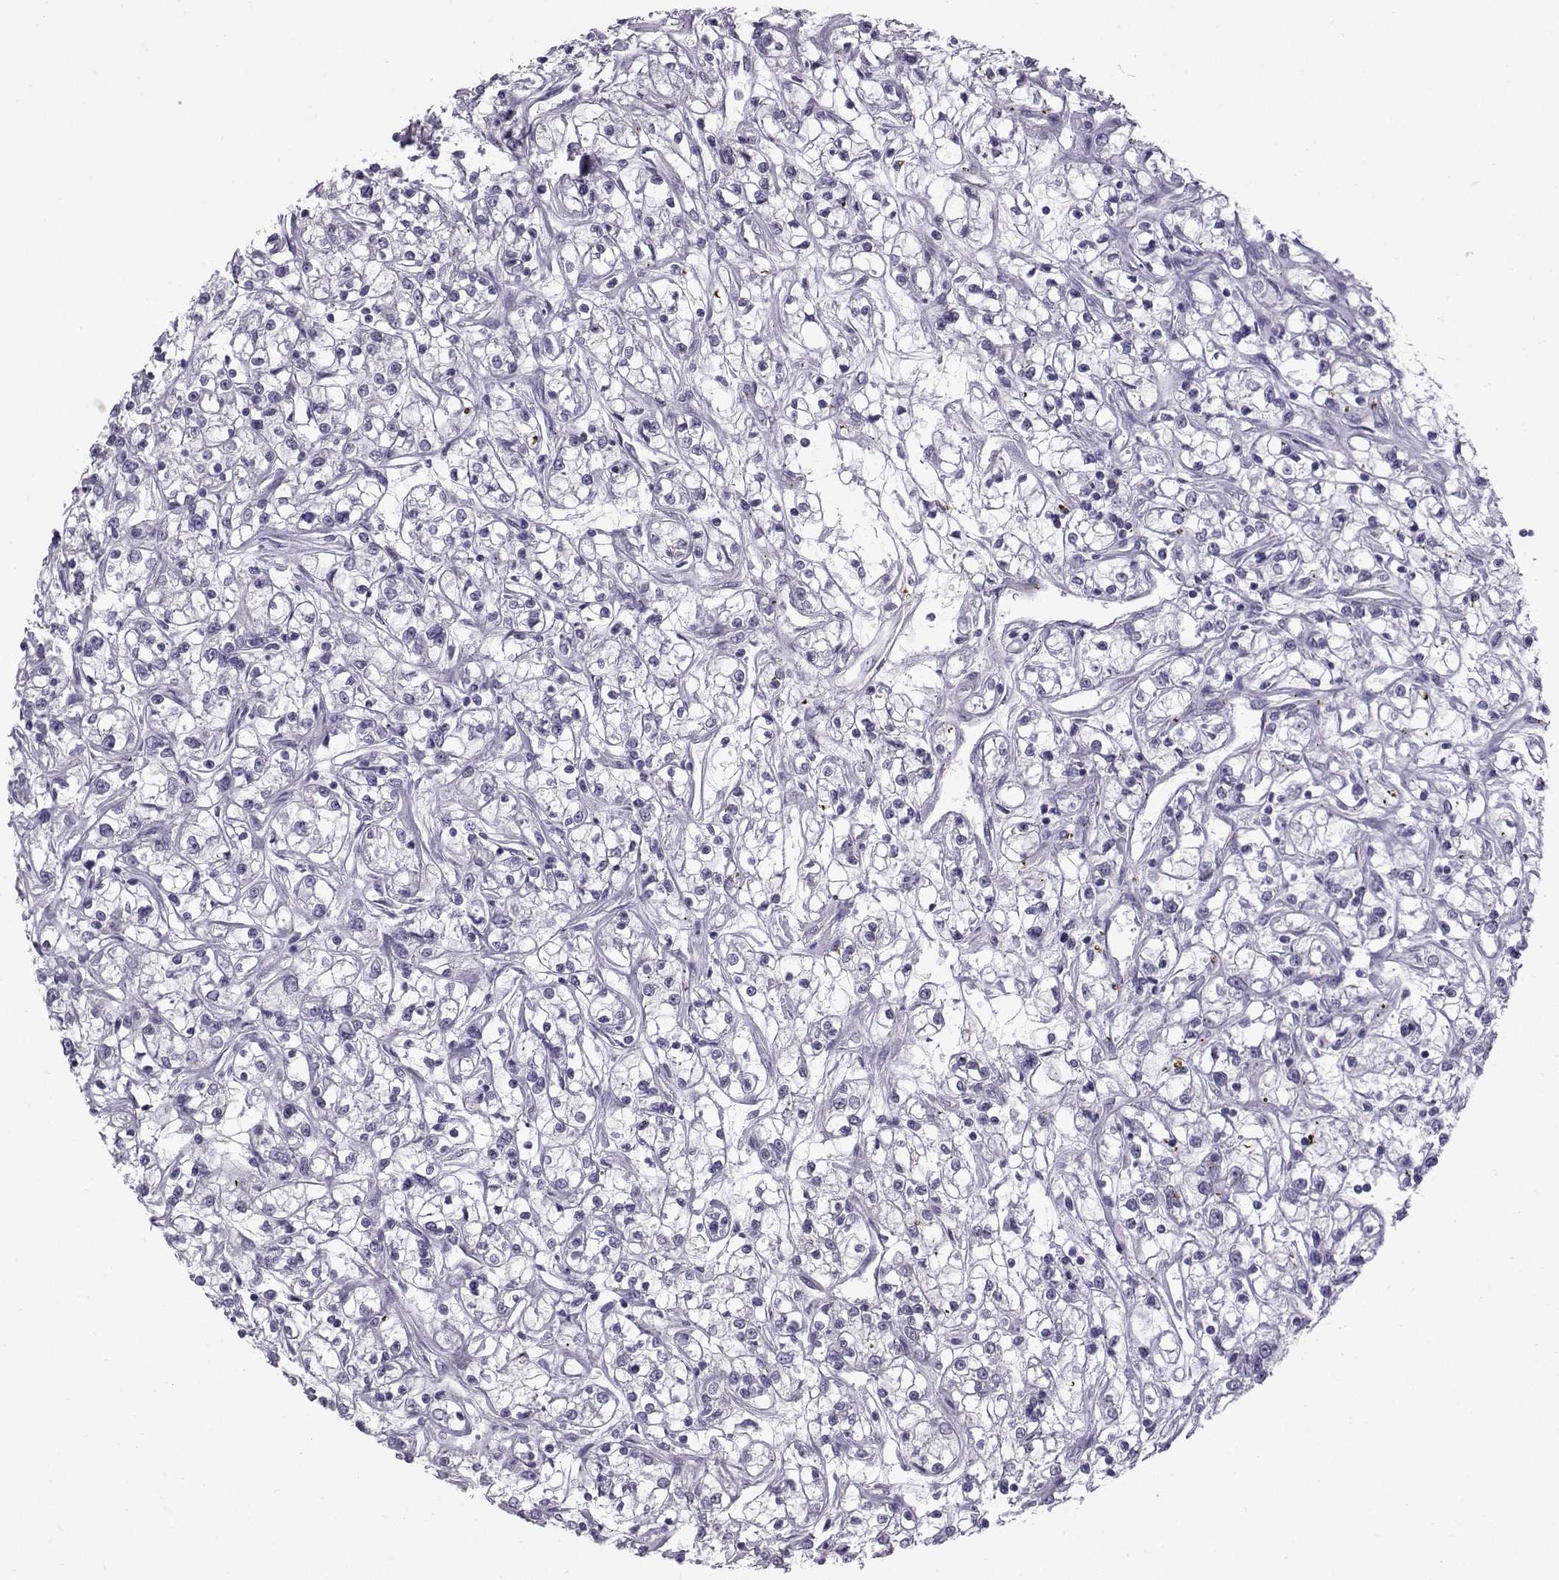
{"staining": {"intensity": "negative", "quantity": "none", "location": "none"}, "tissue": "renal cancer", "cell_type": "Tumor cells", "image_type": "cancer", "snomed": [{"axis": "morphology", "description": "Adenocarcinoma, NOS"}, {"axis": "topography", "description": "Kidney"}], "caption": "Tumor cells show no significant protein expression in renal cancer (adenocarcinoma).", "gene": "DMRT3", "patient": {"sex": "female", "age": 59}}